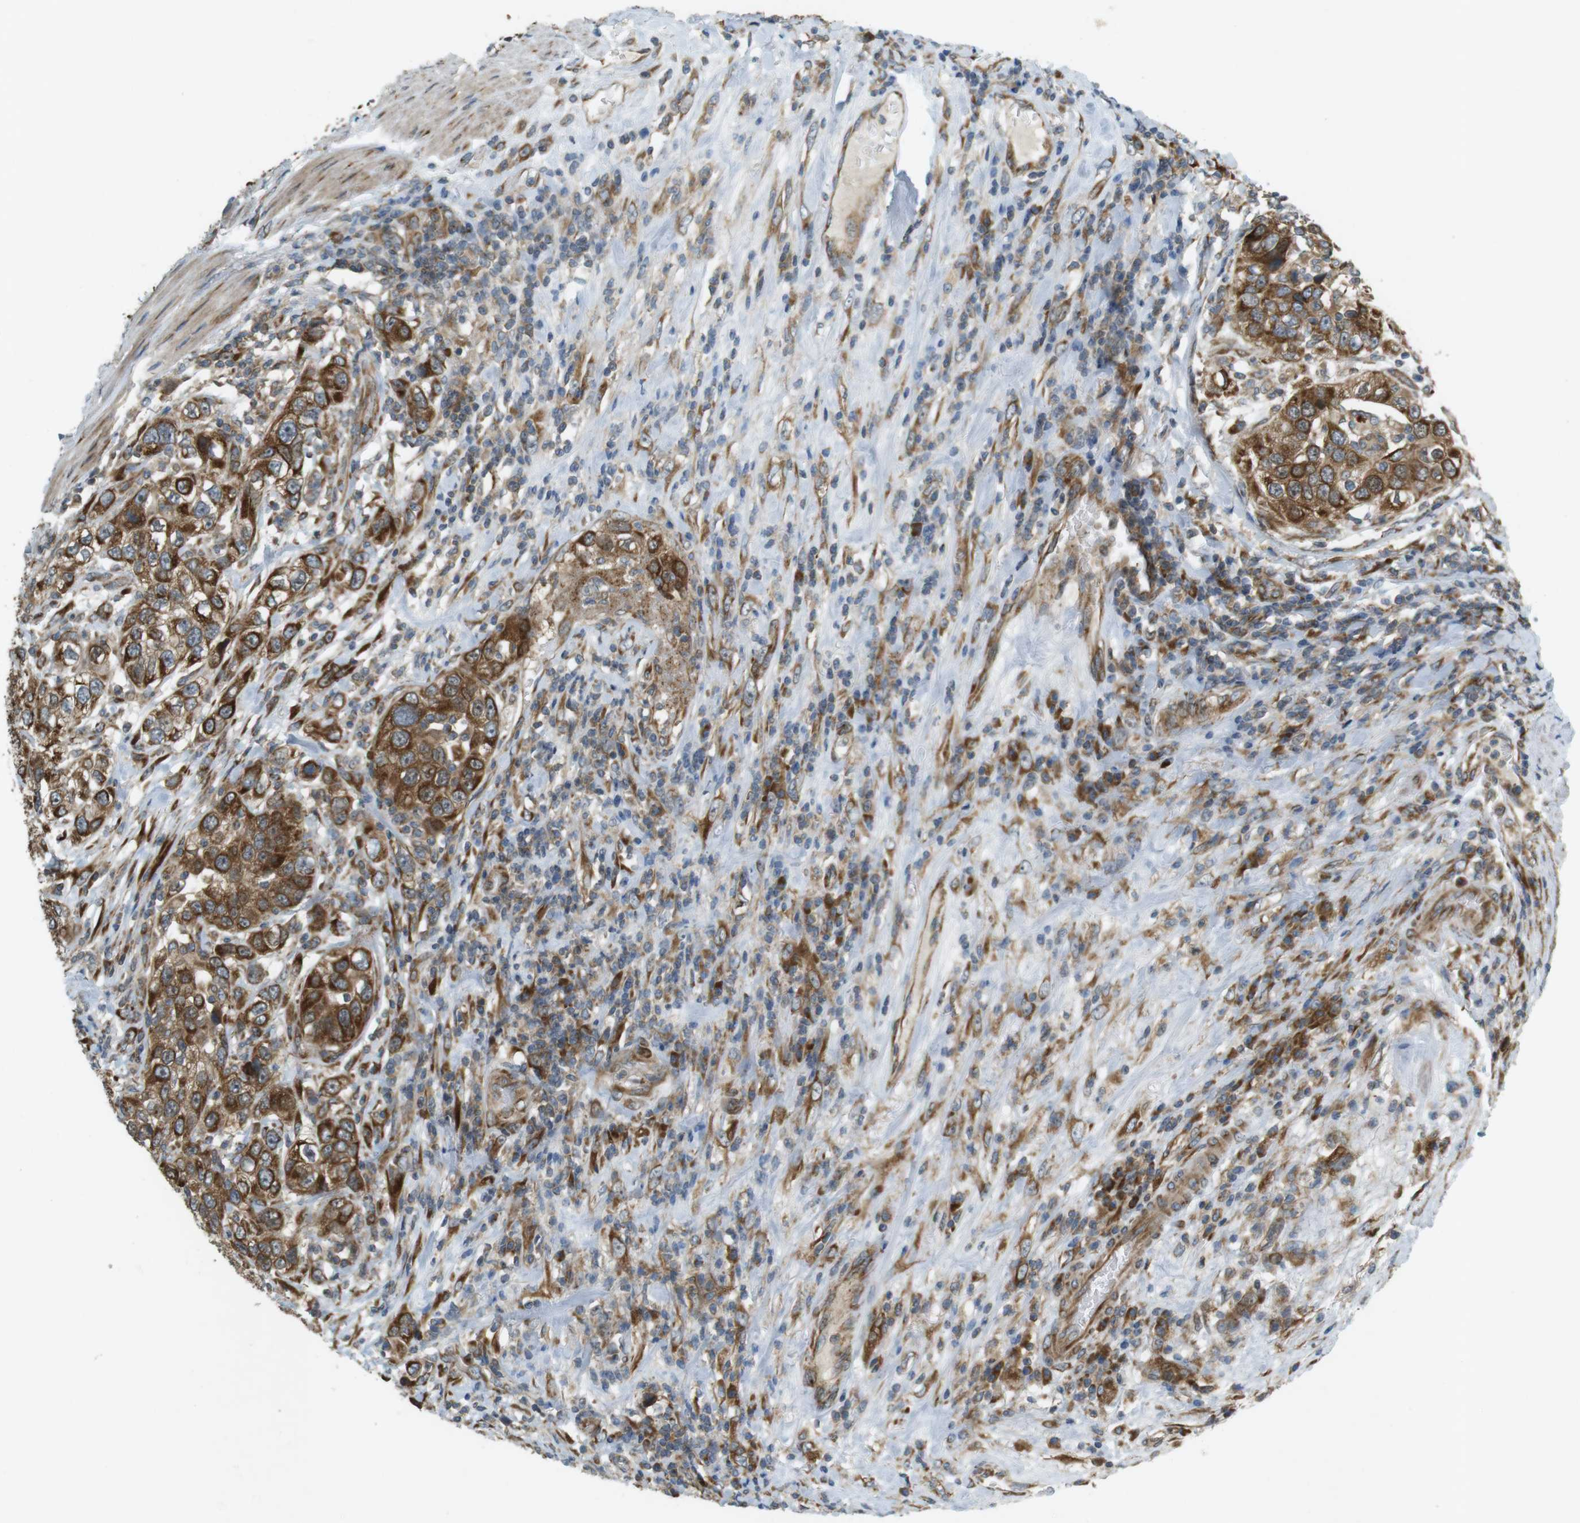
{"staining": {"intensity": "strong", "quantity": ">75%", "location": "cytoplasmic/membranous"}, "tissue": "urothelial cancer", "cell_type": "Tumor cells", "image_type": "cancer", "snomed": [{"axis": "morphology", "description": "Urothelial carcinoma, High grade"}, {"axis": "topography", "description": "Urinary bladder"}], "caption": "Protein staining by immunohistochemistry demonstrates strong cytoplasmic/membranous positivity in approximately >75% of tumor cells in urothelial carcinoma (high-grade). Nuclei are stained in blue.", "gene": "SLC41A1", "patient": {"sex": "female", "age": 80}}